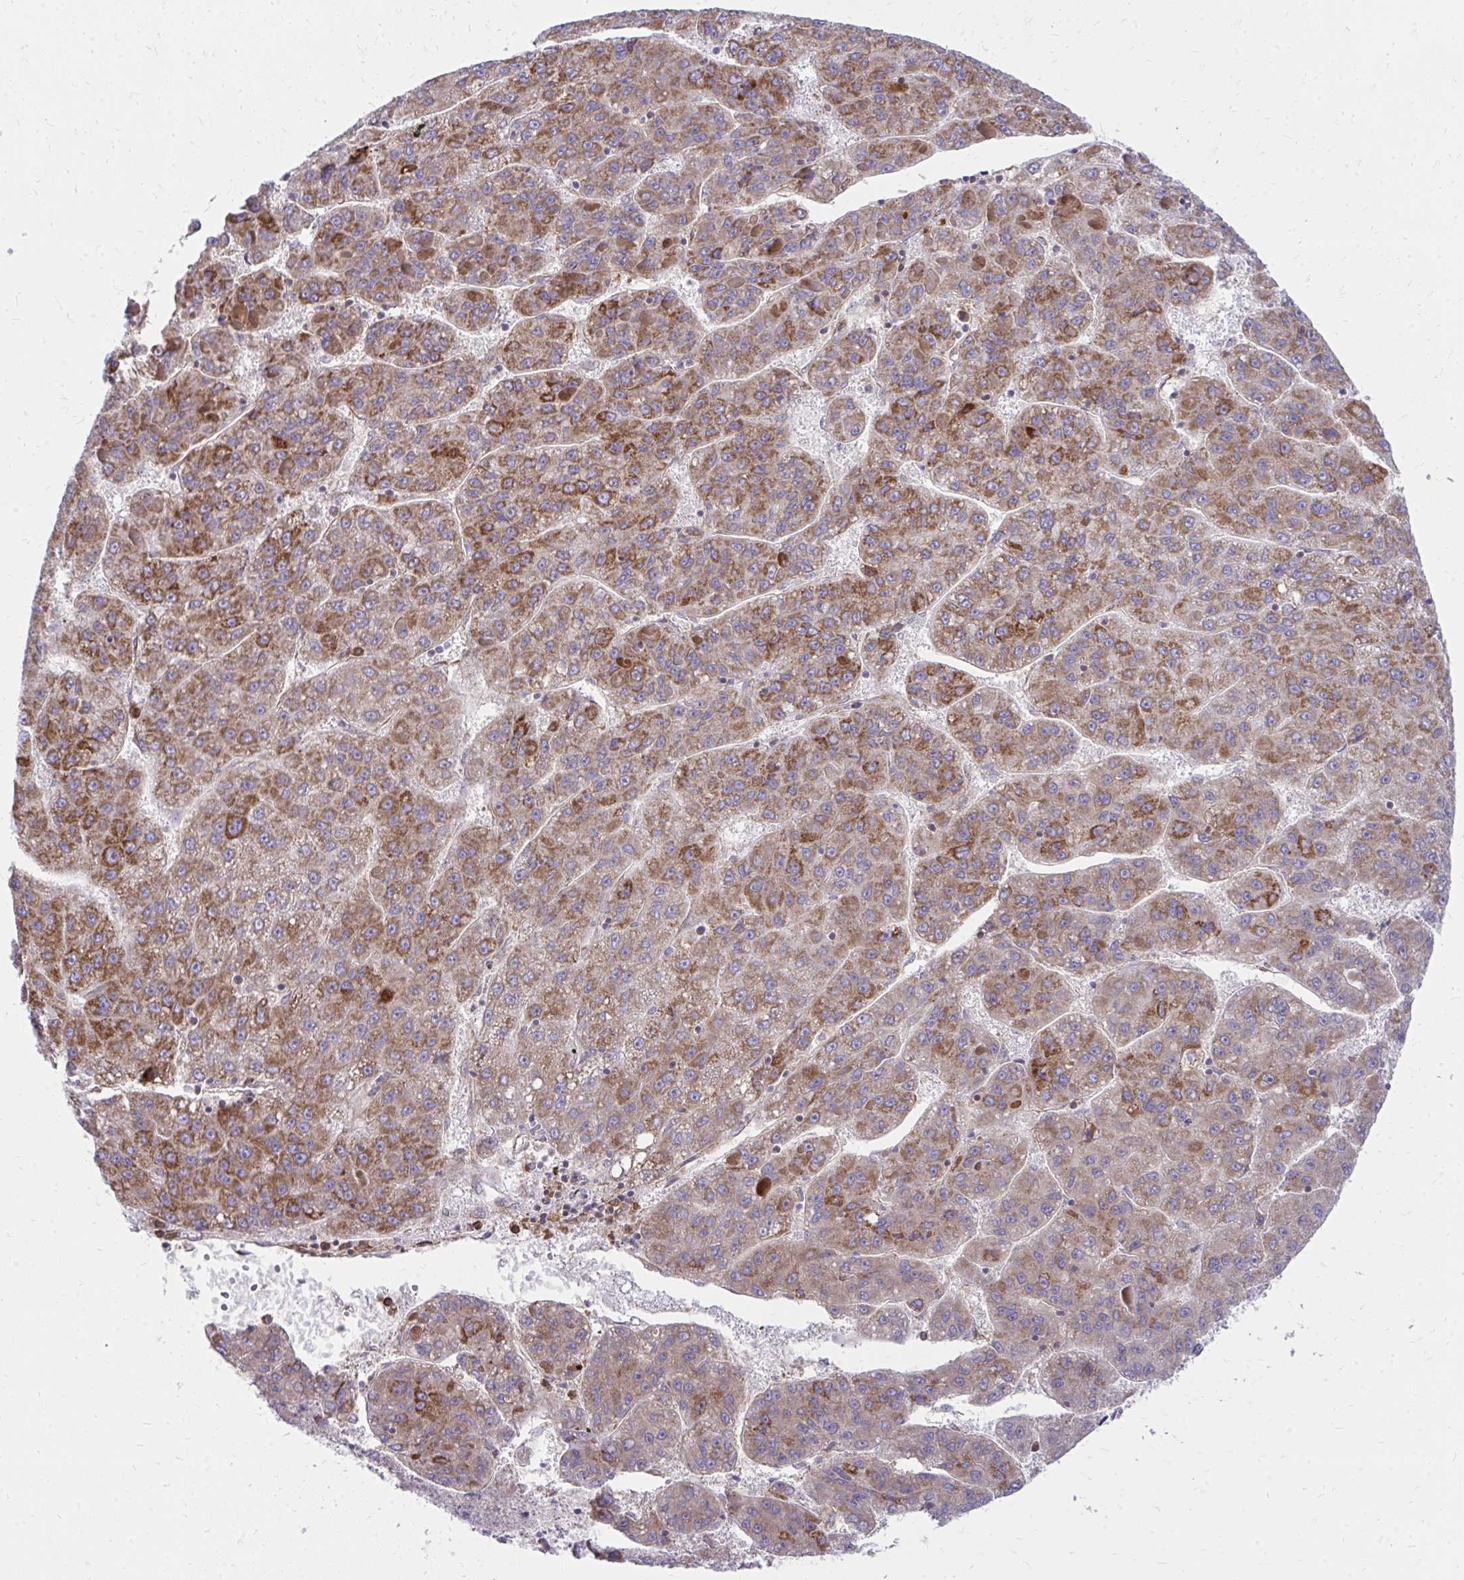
{"staining": {"intensity": "moderate", "quantity": ">75%", "location": "cytoplasmic/membranous"}, "tissue": "liver cancer", "cell_type": "Tumor cells", "image_type": "cancer", "snomed": [{"axis": "morphology", "description": "Carcinoma, Hepatocellular, NOS"}, {"axis": "topography", "description": "Liver"}], "caption": "Immunohistochemistry (DAB) staining of human liver hepatocellular carcinoma displays moderate cytoplasmic/membranous protein positivity in about >75% of tumor cells.", "gene": "ASAP1", "patient": {"sex": "female", "age": 82}}